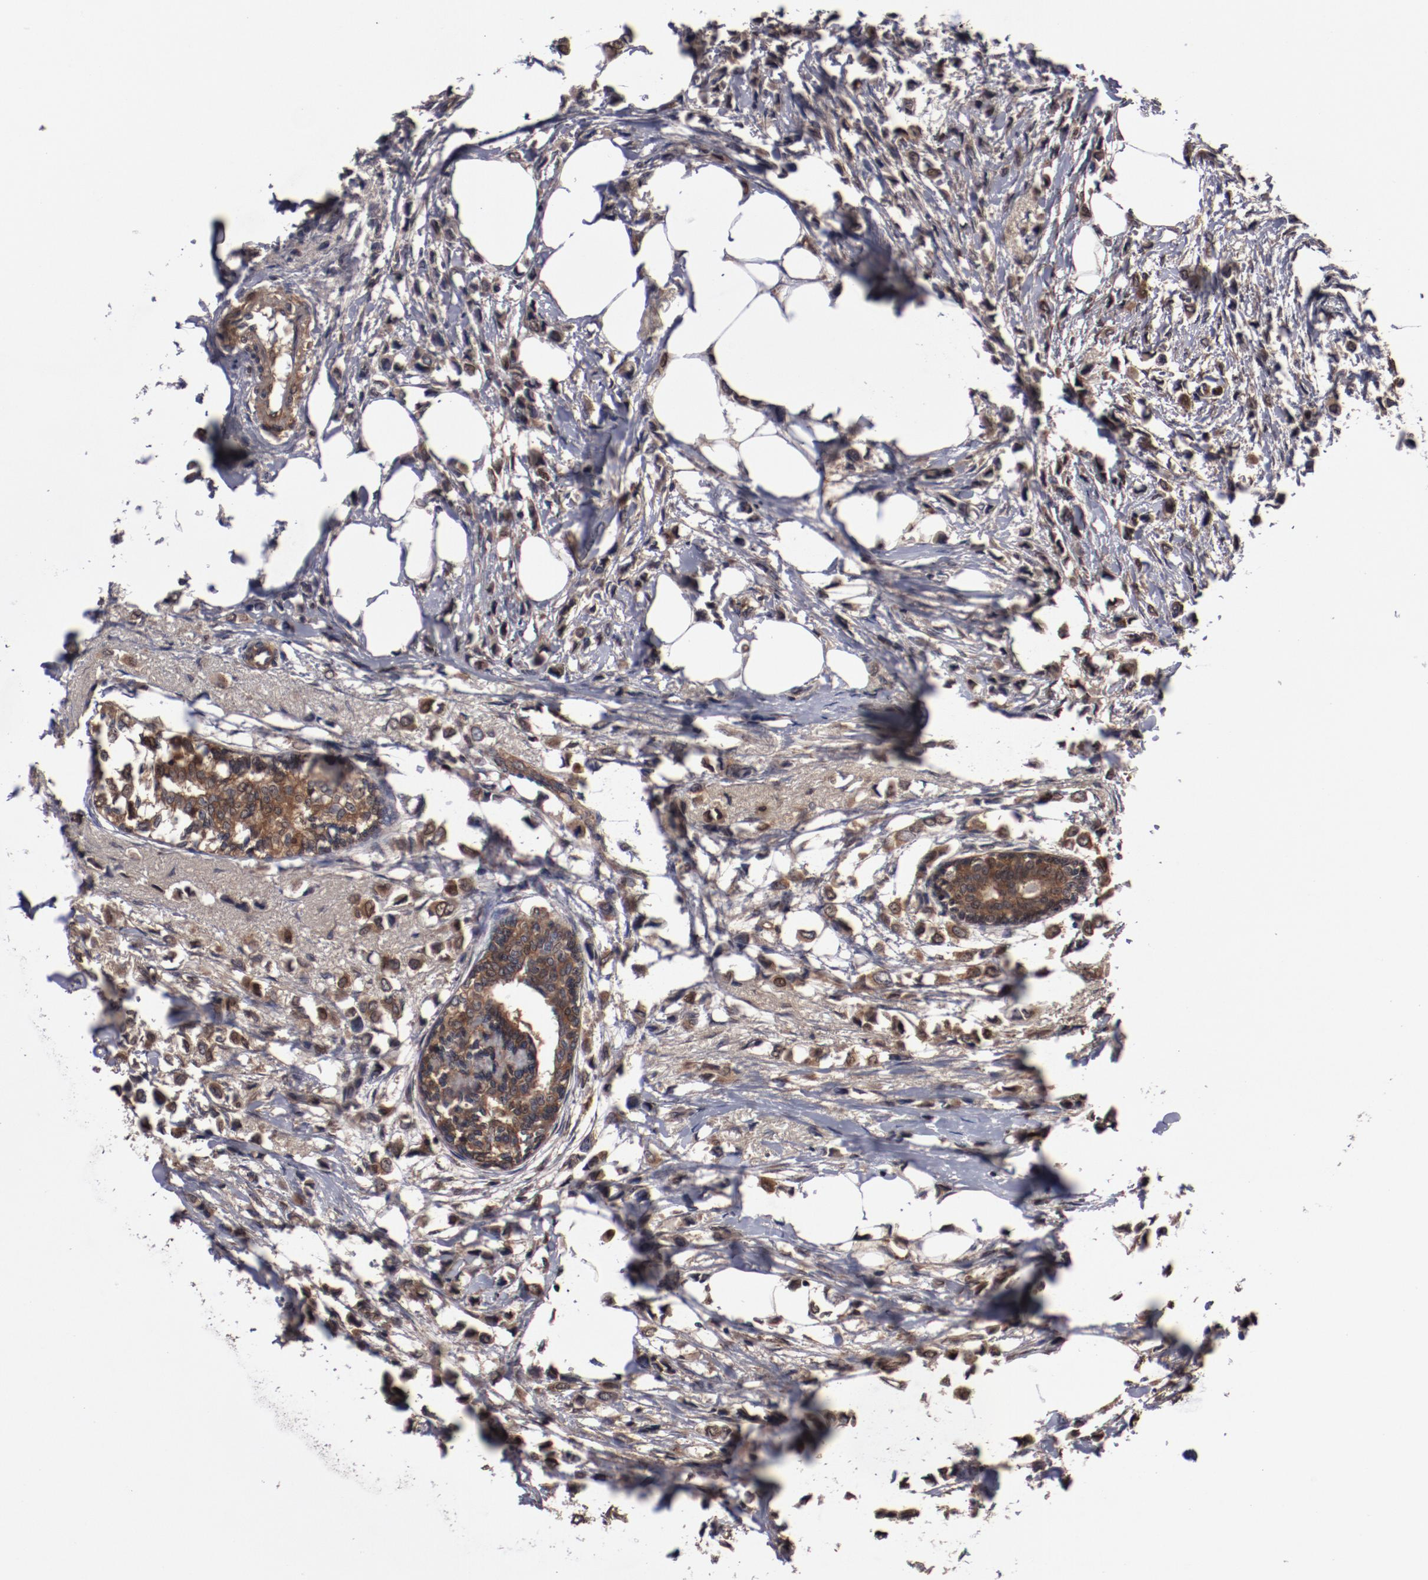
{"staining": {"intensity": "moderate", "quantity": ">75%", "location": "cytoplasmic/membranous"}, "tissue": "breast cancer", "cell_type": "Tumor cells", "image_type": "cancer", "snomed": [{"axis": "morphology", "description": "Lobular carcinoma"}, {"axis": "topography", "description": "Breast"}], "caption": "High-magnification brightfield microscopy of breast cancer stained with DAB (brown) and counterstained with hematoxylin (blue). tumor cells exhibit moderate cytoplasmic/membranous staining is present in about>75% of cells. (DAB (3,3'-diaminobenzidine) IHC, brown staining for protein, blue staining for nuclei).", "gene": "SERPINA7", "patient": {"sex": "female", "age": 51}}